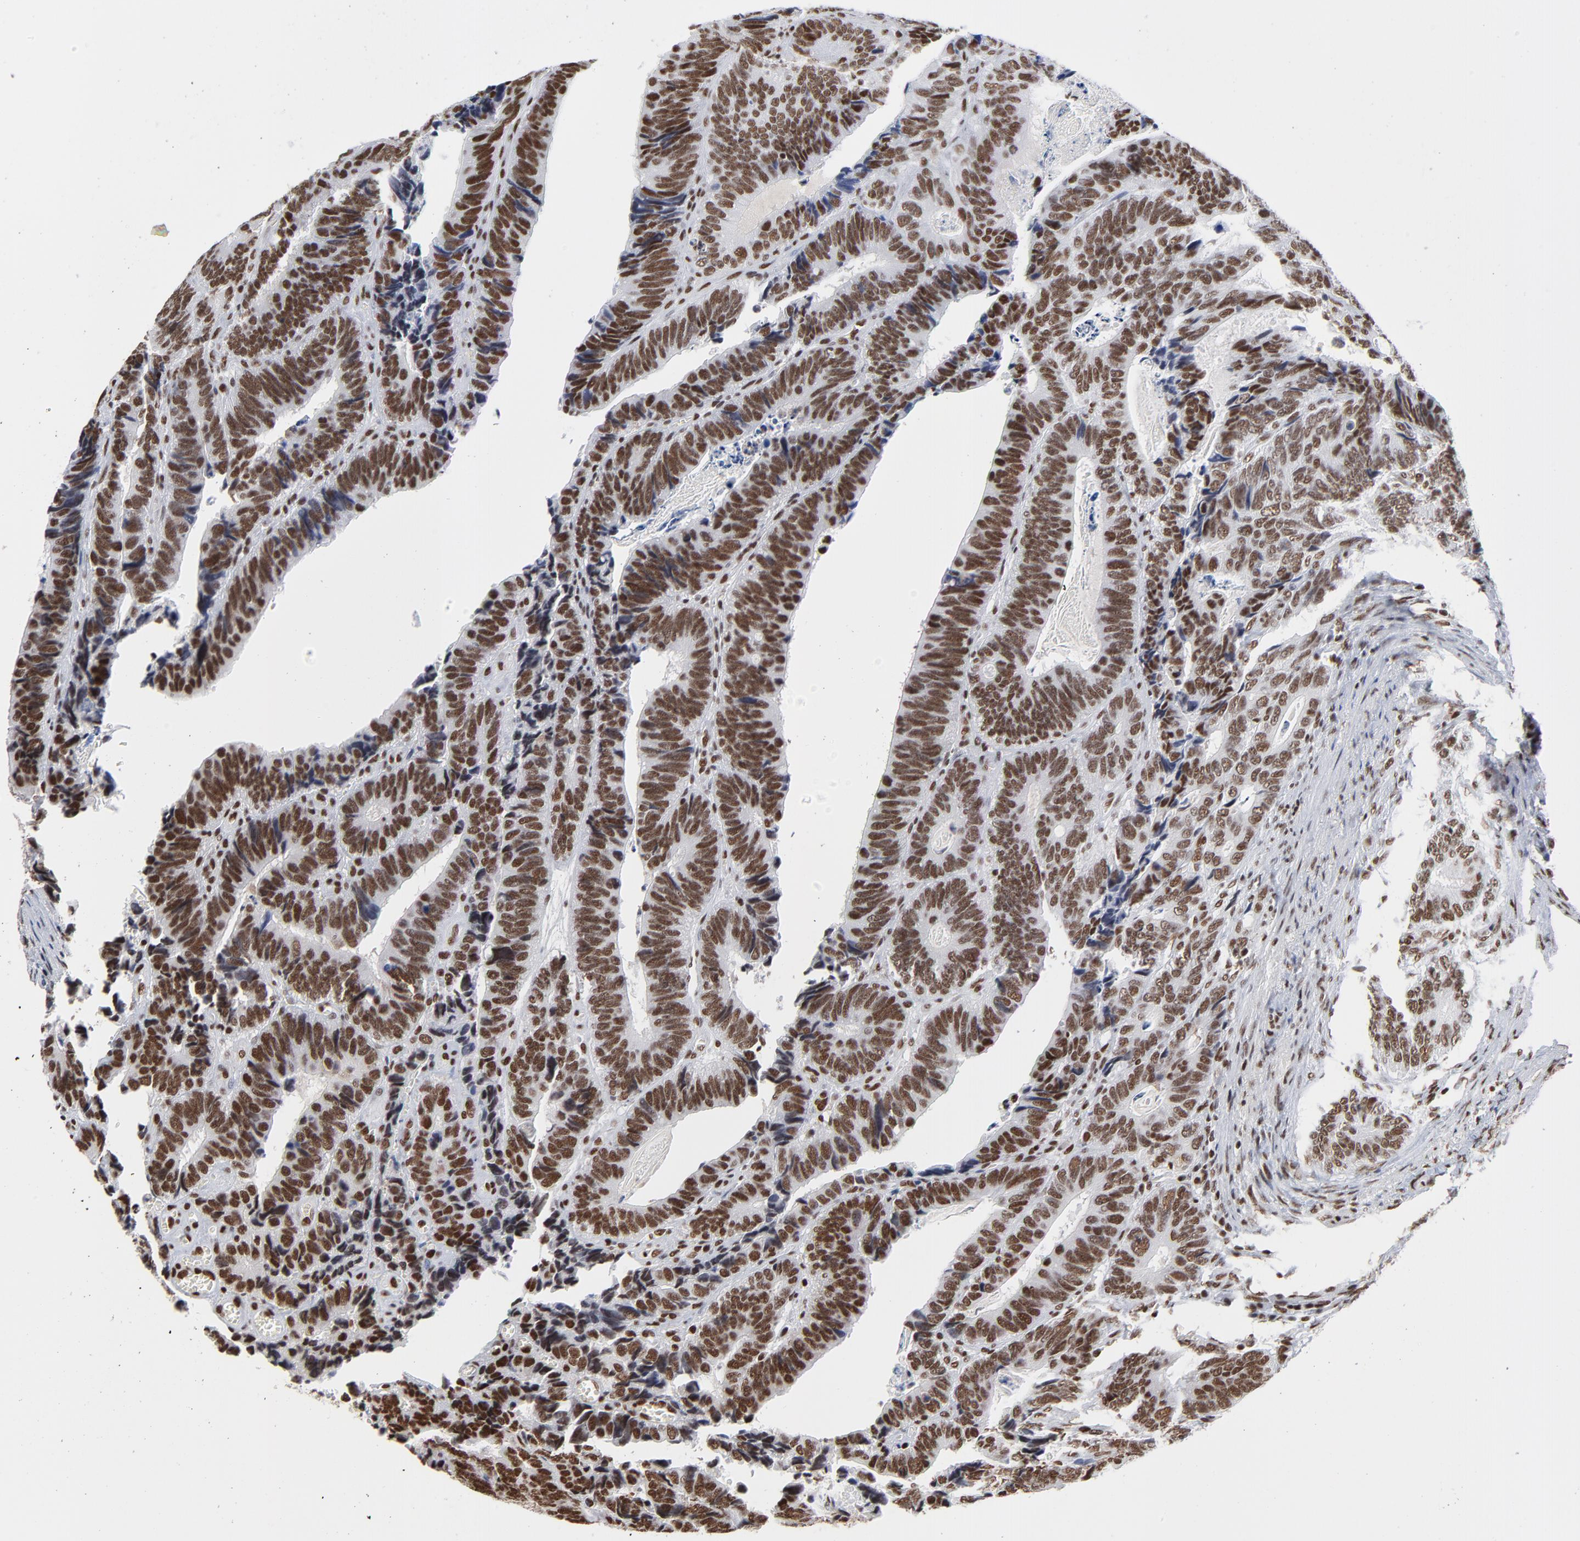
{"staining": {"intensity": "strong", "quantity": ">75%", "location": "nuclear"}, "tissue": "colorectal cancer", "cell_type": "Tumor cells", "image_type": "cancer", "snomed": [{"axis": "morphology", "description": "Adenocarcinoma, NOS"}, {"axis": "topography", "description": "Colon"}], "caption": "Strong nuclear protein positivity is present in approximately >75% of tumor cells in colorectal cancer (adenocarcinoma).", "gene": "CREB1", "patient": {"sex": "male", "age": 72}}